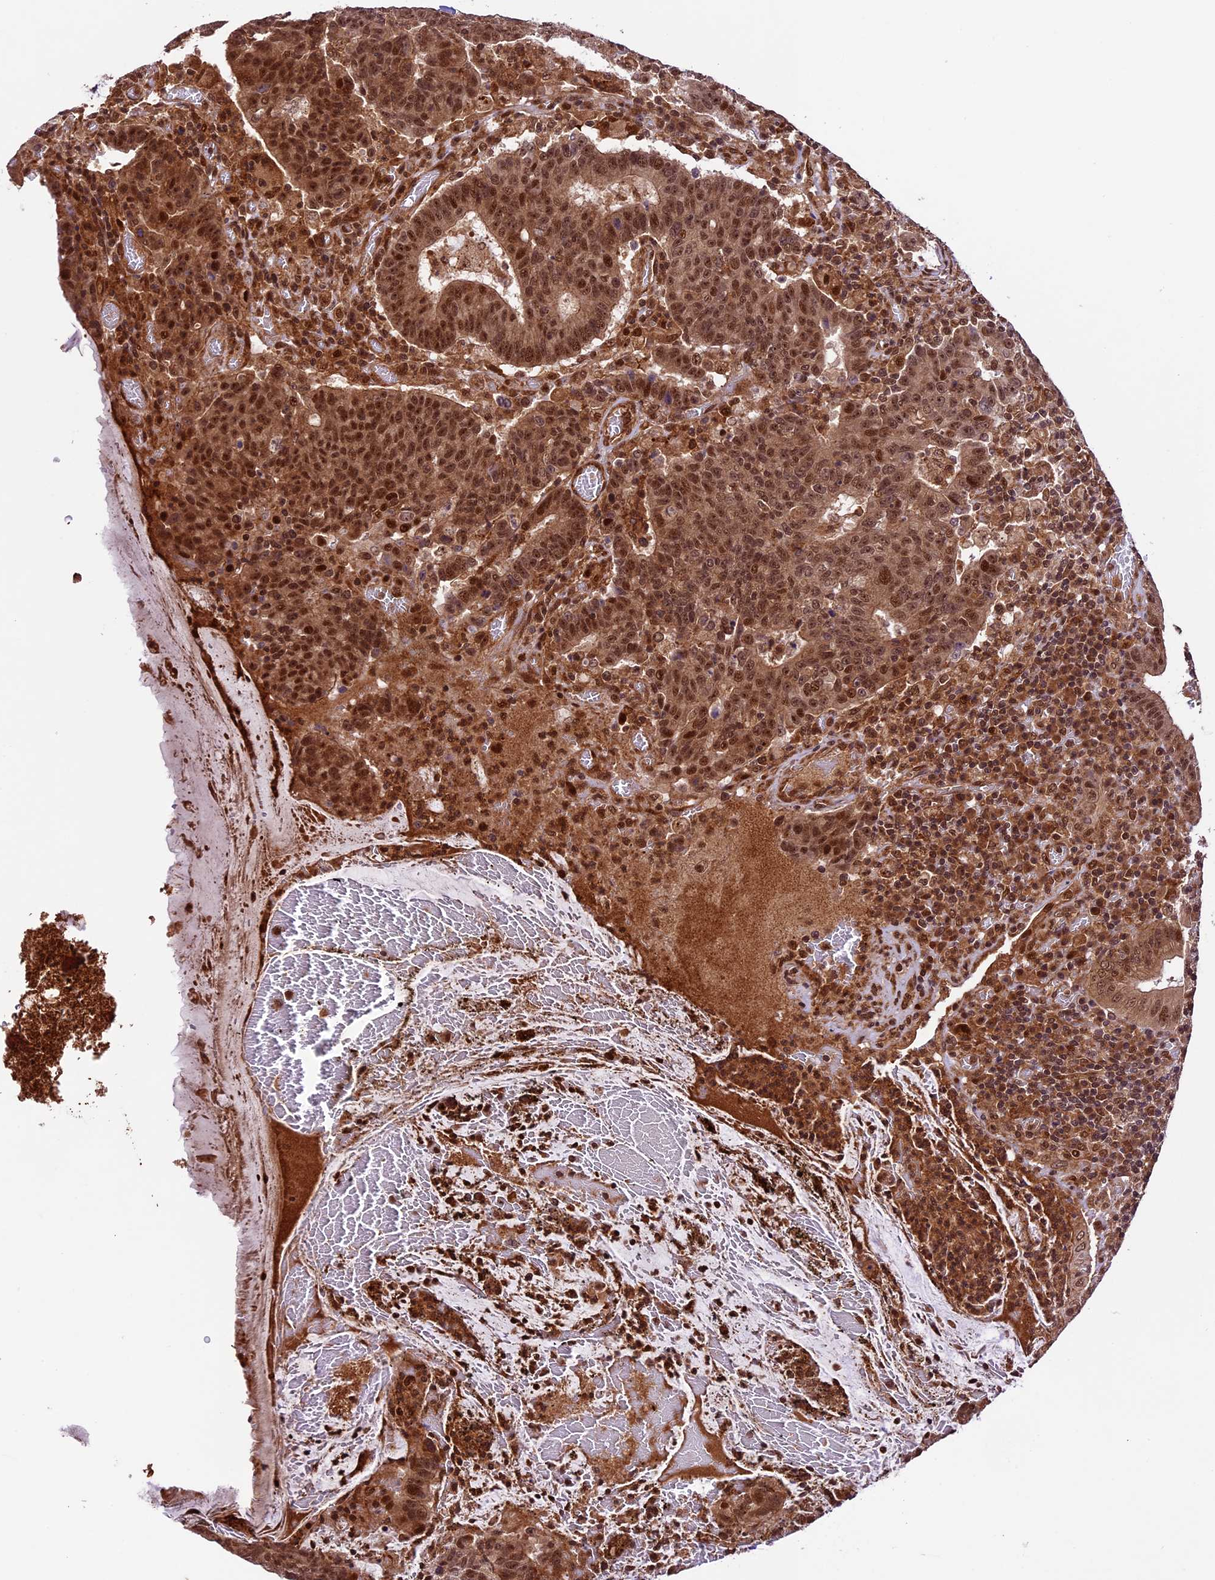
{"staining": {"intensity": "moderate", "quantity": ">75%", "location": "cytoplasmic/membranous,nuclear"}, "tissue": "colorectal cancer", "cell_type": "Tumor cells", "image_type": "cancer", "snomed": [{"axis": "morphology", "description": "Adenocarcinoma, NOS"}, {"axis": "topography", "description": "Colon"}], "caption": "Immunohistochemistry (IHC) of adenocarcinoma (colorectal) shows medium levels of moderate cytoplasmic/membranous and nuclear staining in about >75% of tumor cells. (DAB (3,3'-diaminobenzidine) IHC with brightfield microscopy, high magnification).", "gene": "DHX38", "patient": {"sex": "female", "age": 75}}